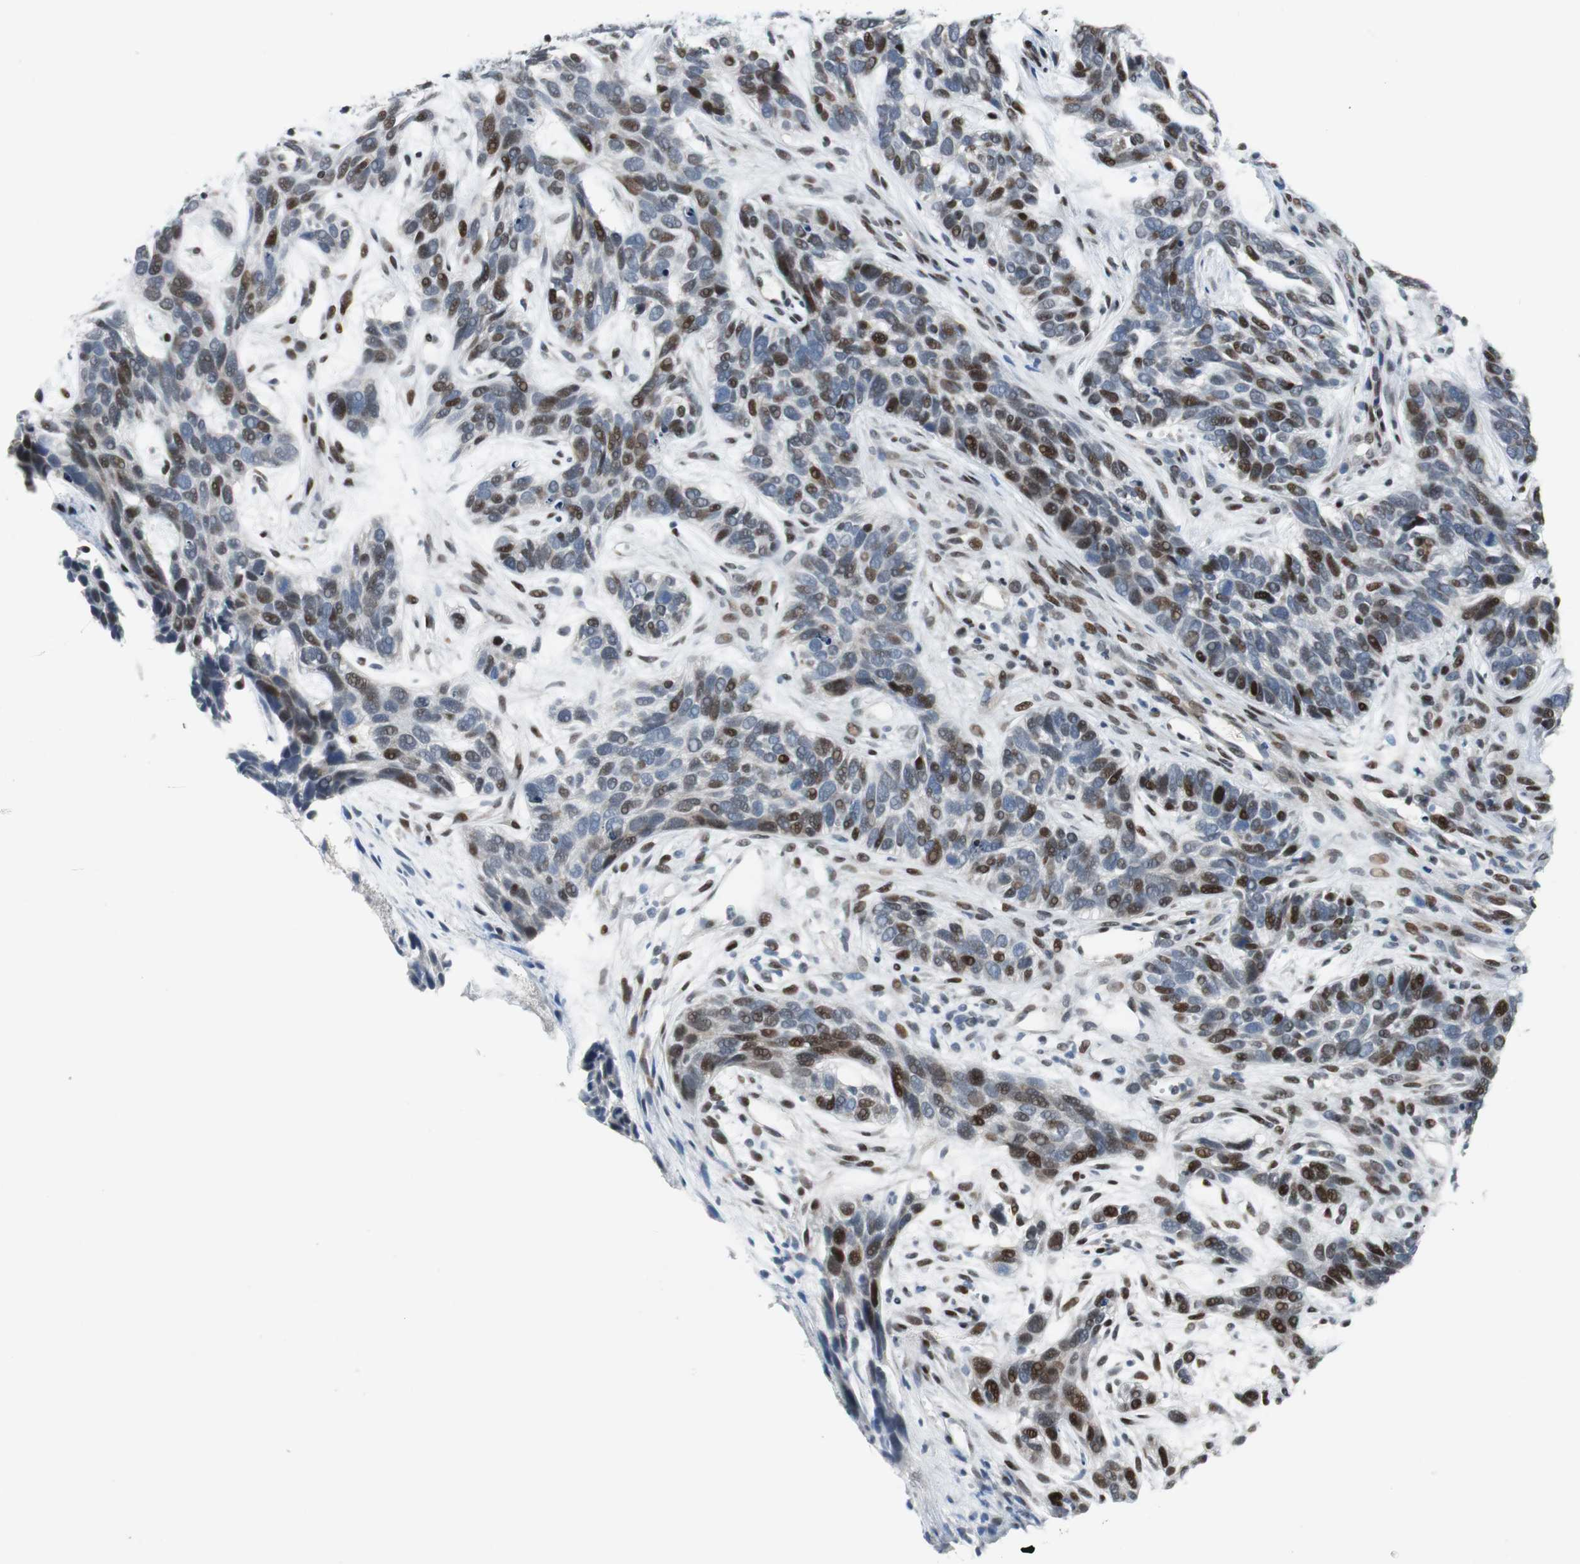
{"staining": {"intensity": "moderate", "quantity": "25%-75%", "location": "nuclear"}, "tissue": "skin cancer", "cell_type": "Tumor cells", "image_type": "cancer", "snomed": [{"axis": "morphology", "description": "Basal cell carcinoma"}, {"axis": "topography", "description": "Skin"}], "caption": "This is an image of immunohistochemistry staining of basal cell carcinoma (skin), which shows moderate expression in the nuclear of tumor cells.", "gene": "AJUBA", "patient": {"sex": "male", "age": 87}}